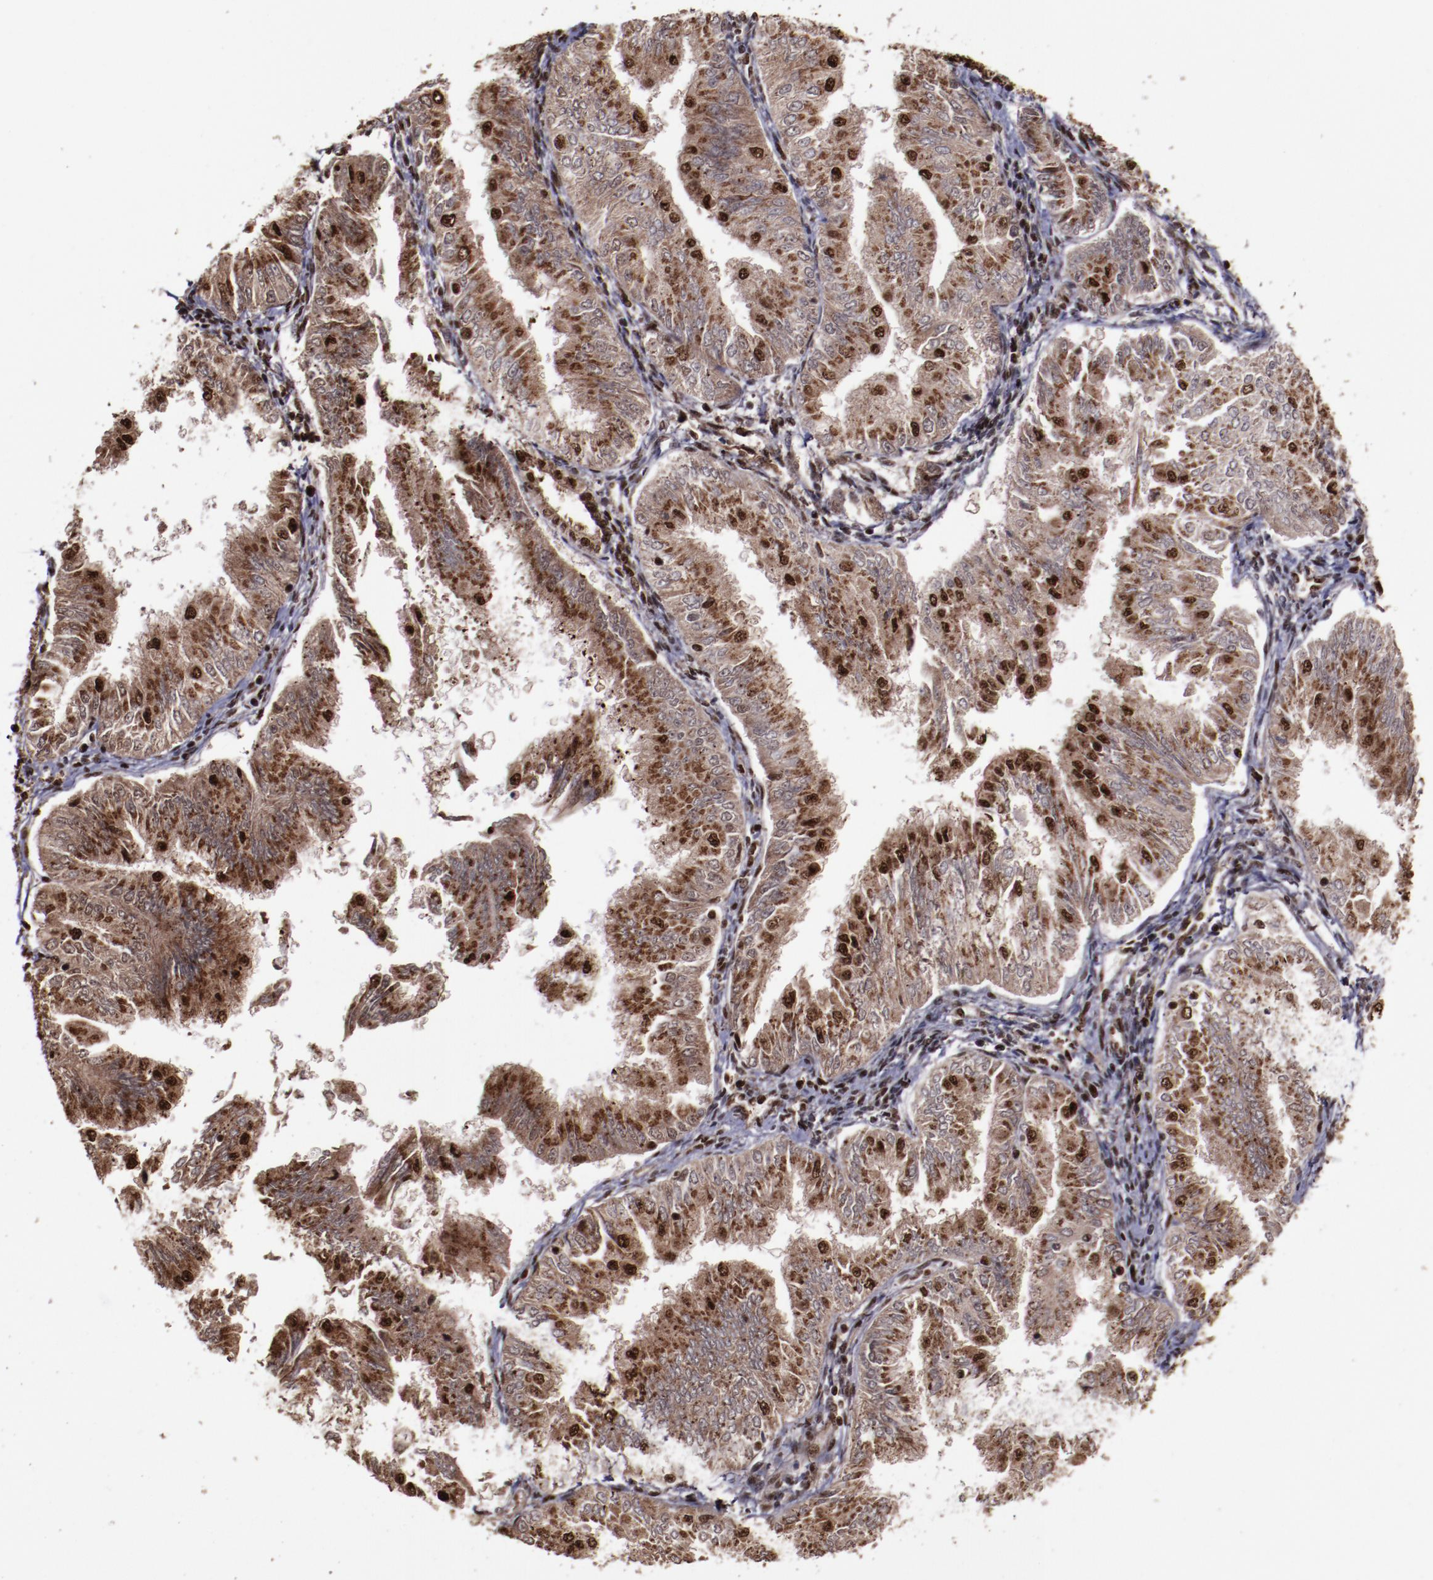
{"staining": {"intensity": "moderate", "quantity": ">75%", "location": "cytoplasmic/membranous"}, "tissue": "endometrial cancer", "cell_type": "Tumor cells", "image_type": "cancer", "snomed": [{"axis": "morphology", "description": "Adenocarcinoma, NOS"}, {"axis": "topography", "description": "Endometrium"}], "caption": "A histopathology image of human endometrial cancer stained for a protein shows moderate cytoplasmic/membranous brown staining in tumor cells.", "gene": "SNW1", "patient": {"sex": "female", "age": 53}}